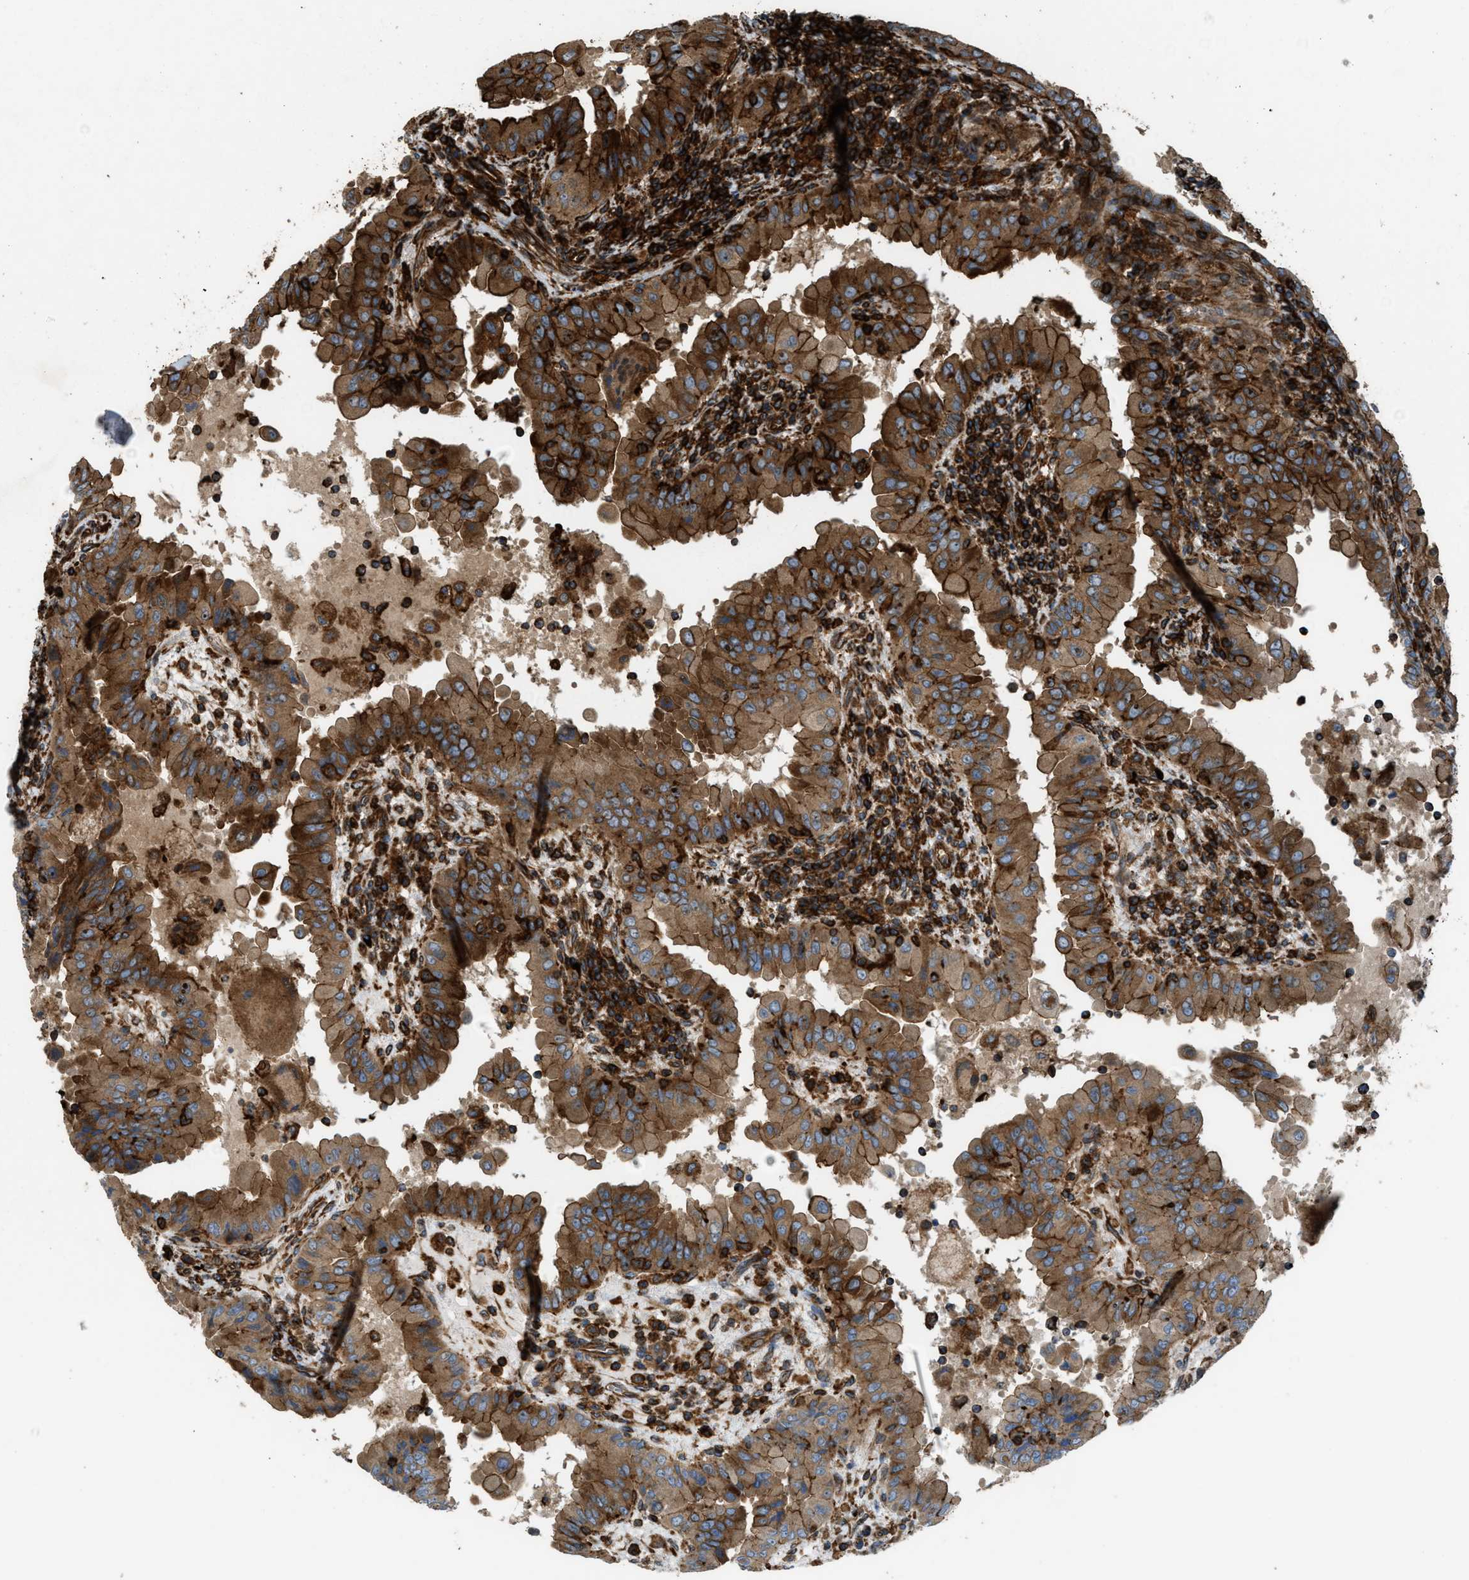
{"staining": {"intensity": "strong", "quantity": ">75%", "location": "cytoplasmic/membranous"}, "tissue": "thyroid cancer", "cell_type": "Tumor cells", "image_type": "cancer", "snomed": [{"axis": "morphology", "description": "Papillary adenocarcinoma, NOS"}, {"axis": "topography", "description": "Thyroid gland"}], "caption": "Strong cytoplasmic/membranous expression is identified in about >75% of tumor cells in papillary adenocarcinoma (thyroid). The protein of interest is stained brown, and the nuclei are stained in blue (DAB IHC with brightfield microscopy, high magnification).", "gene": "EGLN1", "patient": {"sex": "male", "age": 33}}